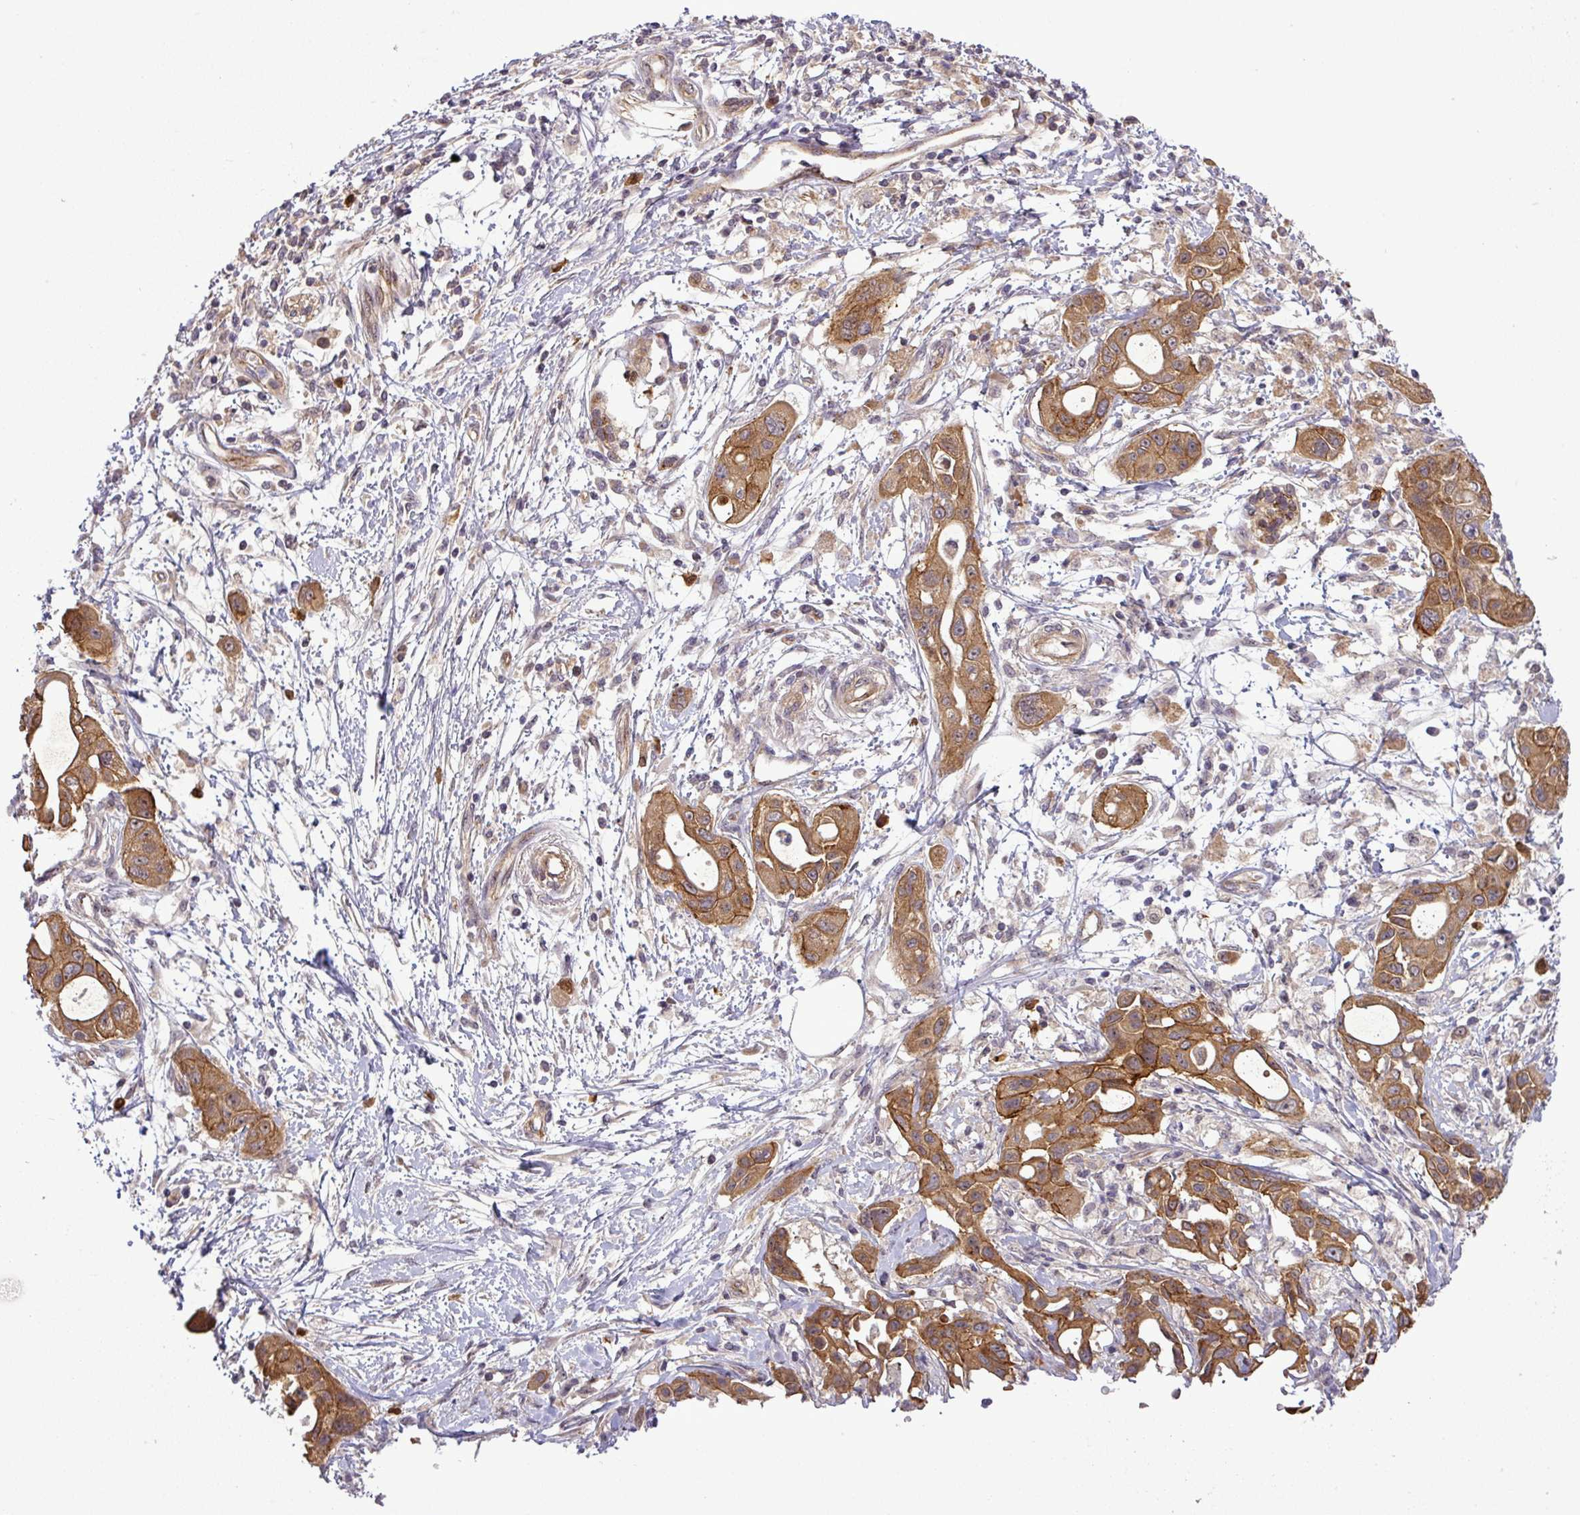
{"staining": {"intensity": "strong", "quantity": ">75%", "location": "cytoplasmic/membranous"}, "tissue": "pancreatic cancer", "cell_type": "Tumor cells", "image_type": "cancer", "snomed": [{"axis": "morphology", "description": "Adenocarcinoma, NOS"}, {"axis": "topography", "description": "Pancreas"}], "caption": "Pancreatic cancer (adenocarcinoma) stained with a protein marker shows strong staining in tumor cells.", "gene": "PCDH1", "patient": {"sex": "male", "age": 68}}